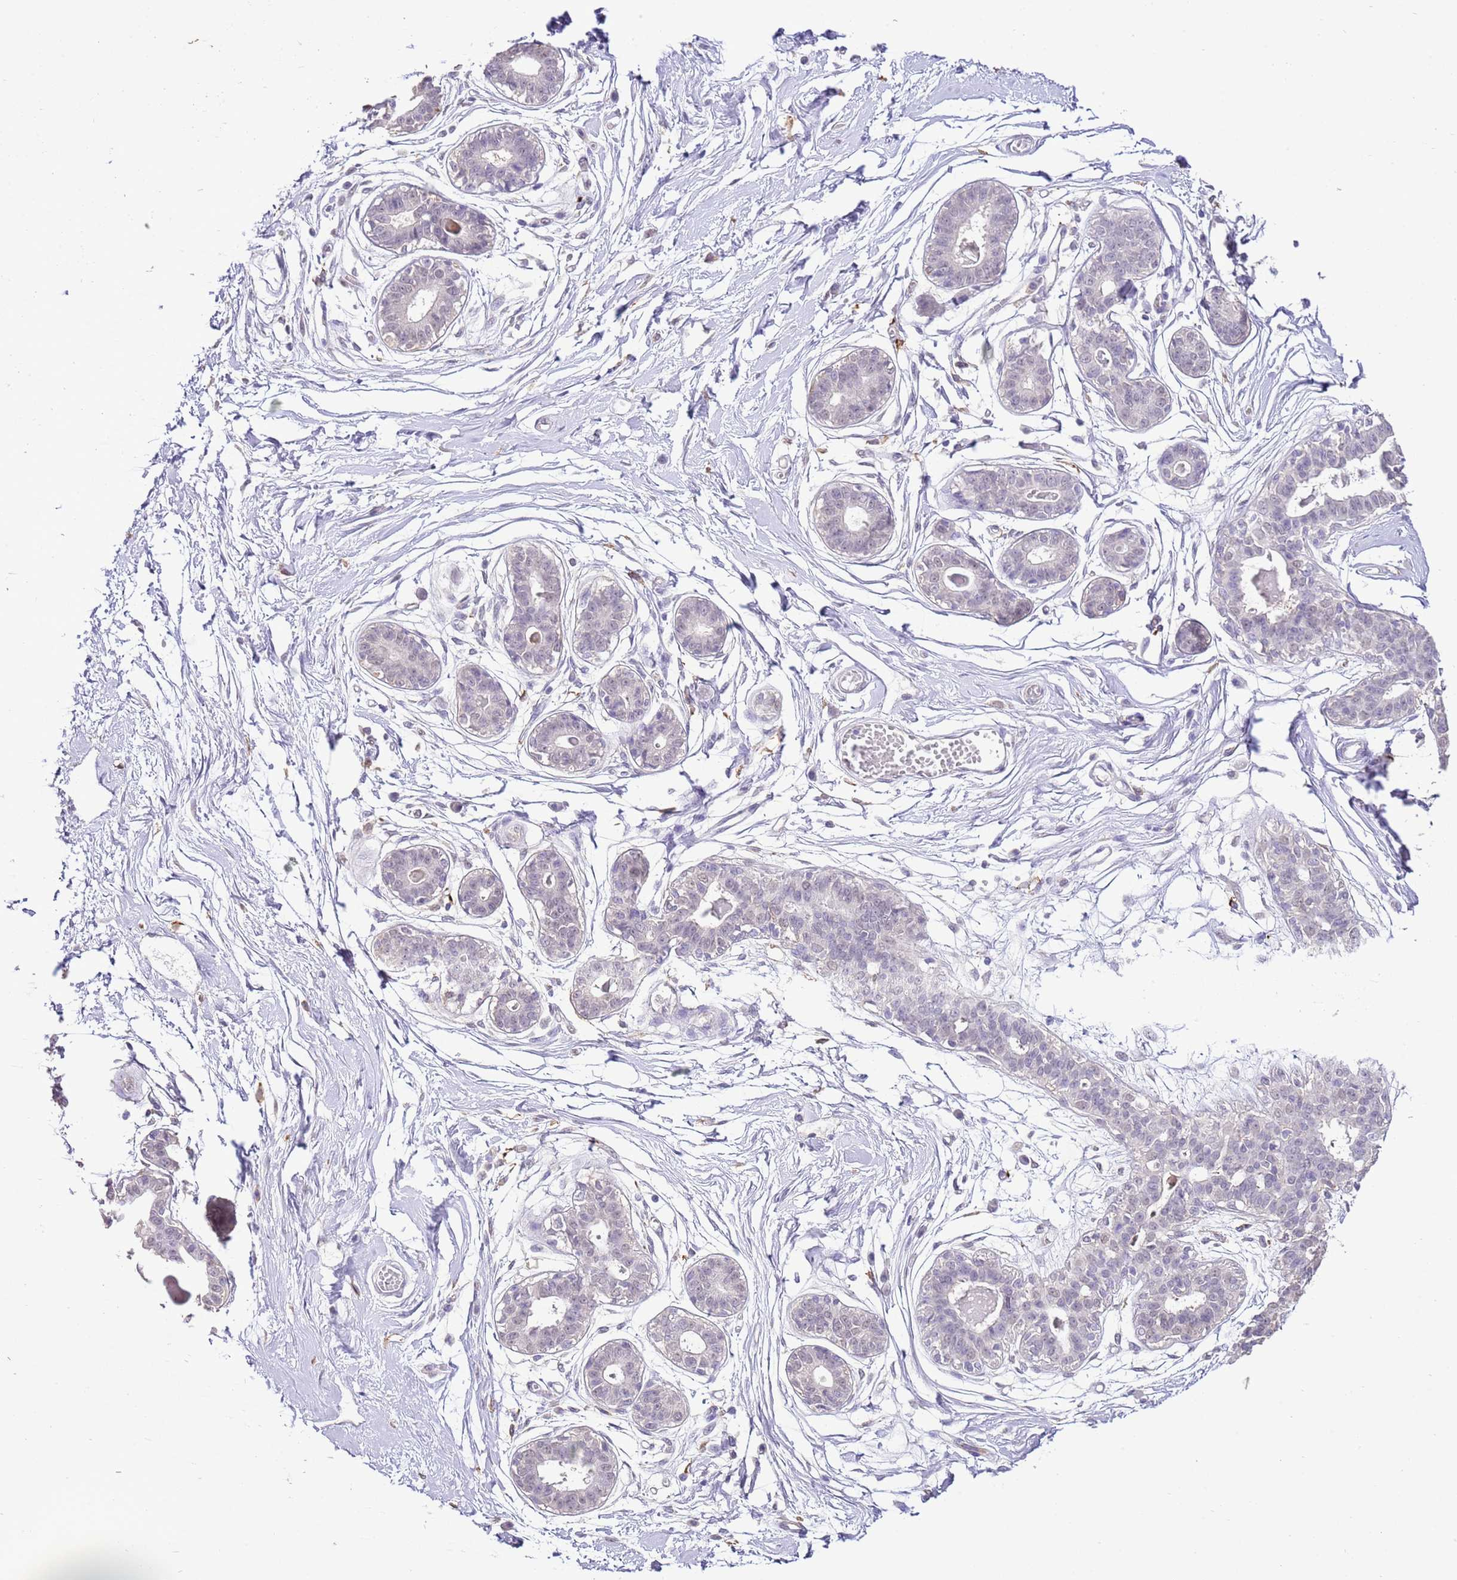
{"staining": {"intensity": "negative", "quantity": "none", "location": "none"}, "tissue": "breast", "cell_type": "Adipocytes", "image_type": "normal", "snomed": [{"axis": "morphology", "description": "Normal tissue, NOS"}, {"axis": "topography", "description": "Breast"}], "caption": "IHC photomicrograph of normal breast: breast stained with DAB reveals no significant protein positivity in adipocytes. Nuclei are stained in blue.", "gene": "IZUMO4", "patient": {"sex": "female", "age": 45}}